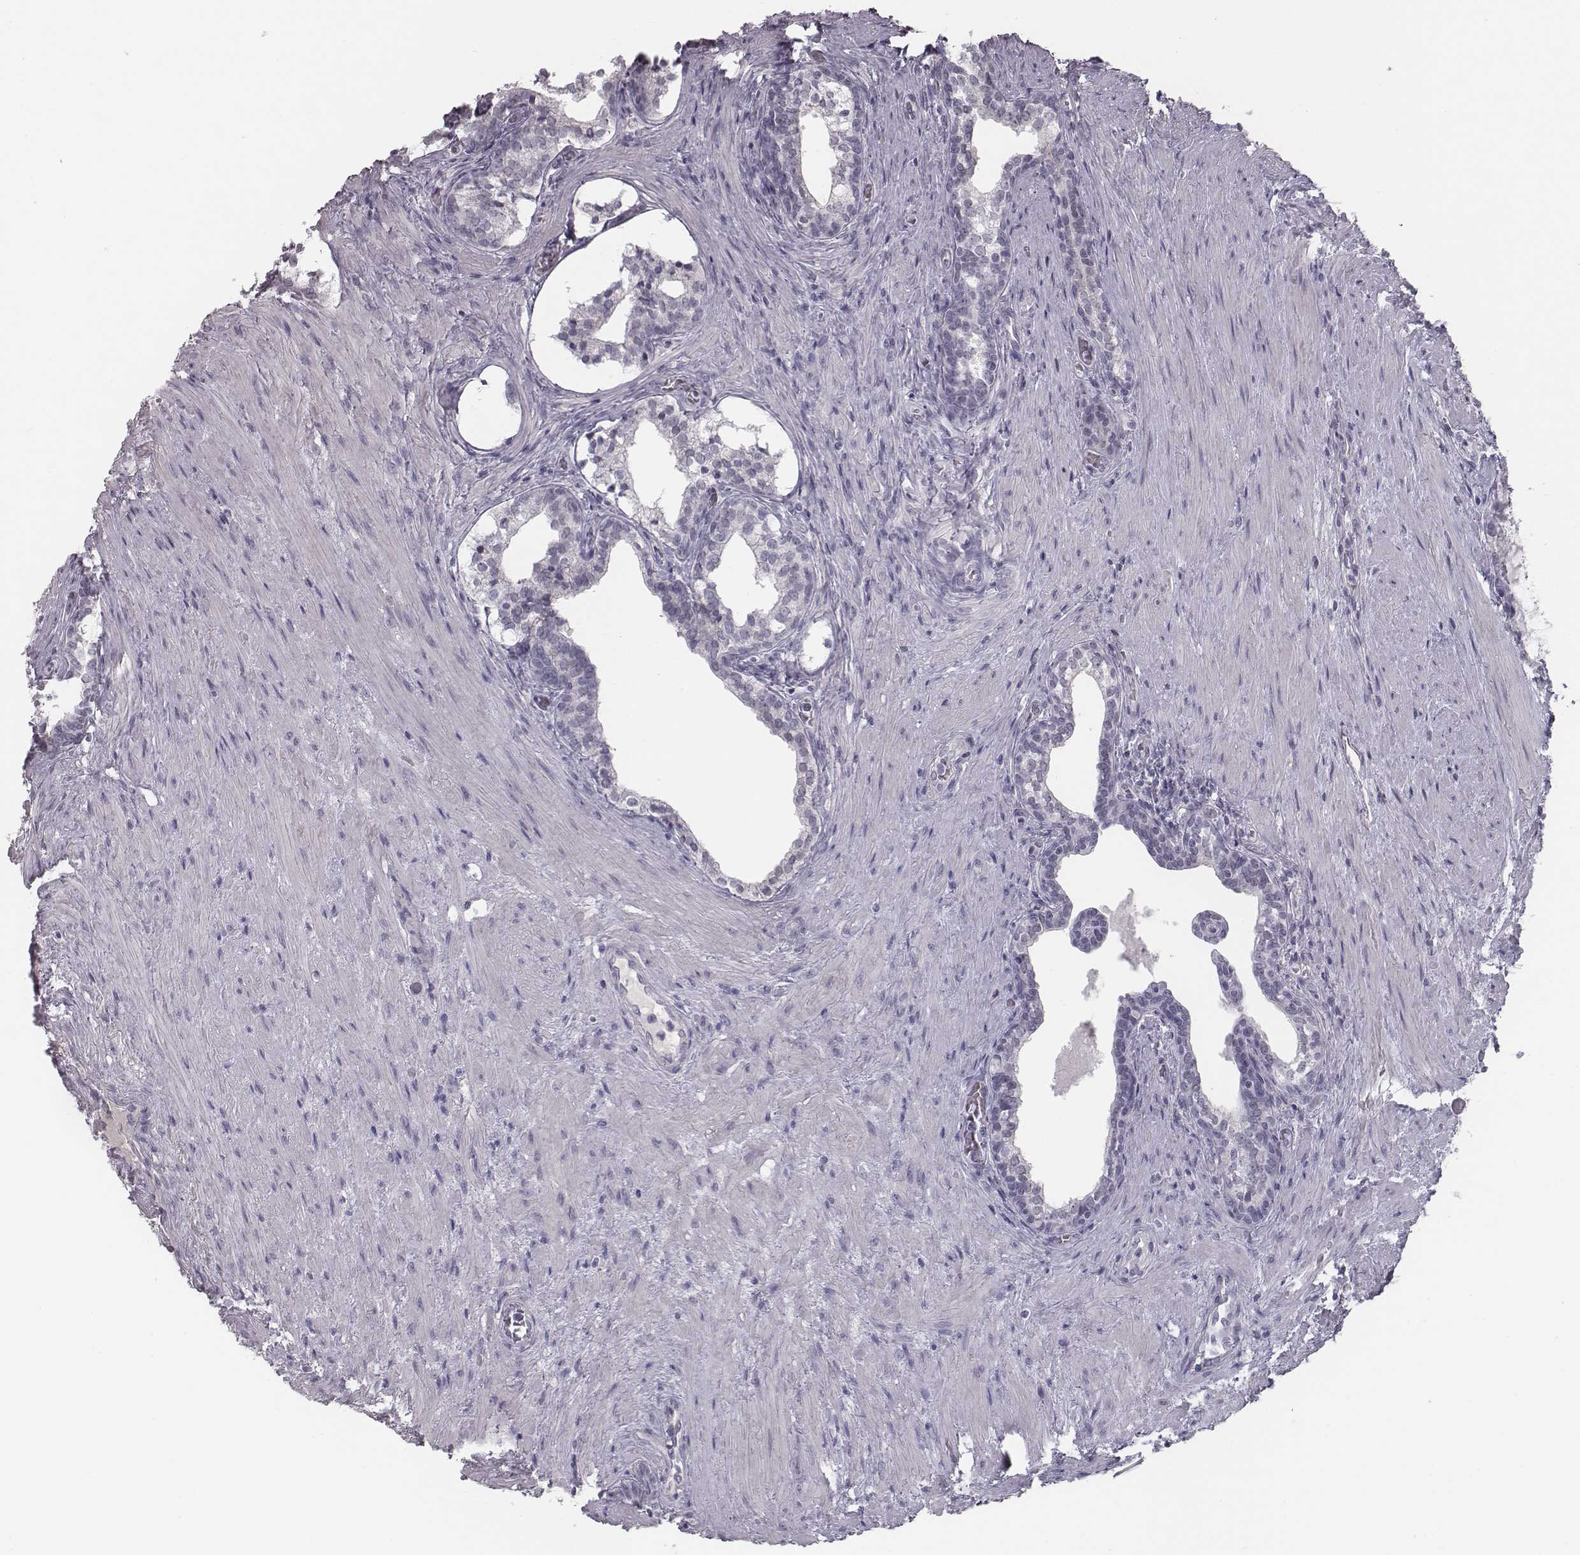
{"staining": {"intensity": "negative", "quantity": "none", "location": "none"}, "tissue": "prostate cancer", "cell_type": "Tumor cells", "image_type": "cancer", "snomed": [{"axis": "morphology", "description": "Adenocarcinoma, NOS"}, {"axis": "morphology", "description": "Adenocarcinoma, High grade"}, {"axis": "topography", "description": "Prostate"}], "caption": "Micrograph shows no significant protein positivity in tumor cells of prostate adenocarcinoma (high-grade).", "gene": "SEPTIN14", "patient": {"sex": "male", "age": 61}}